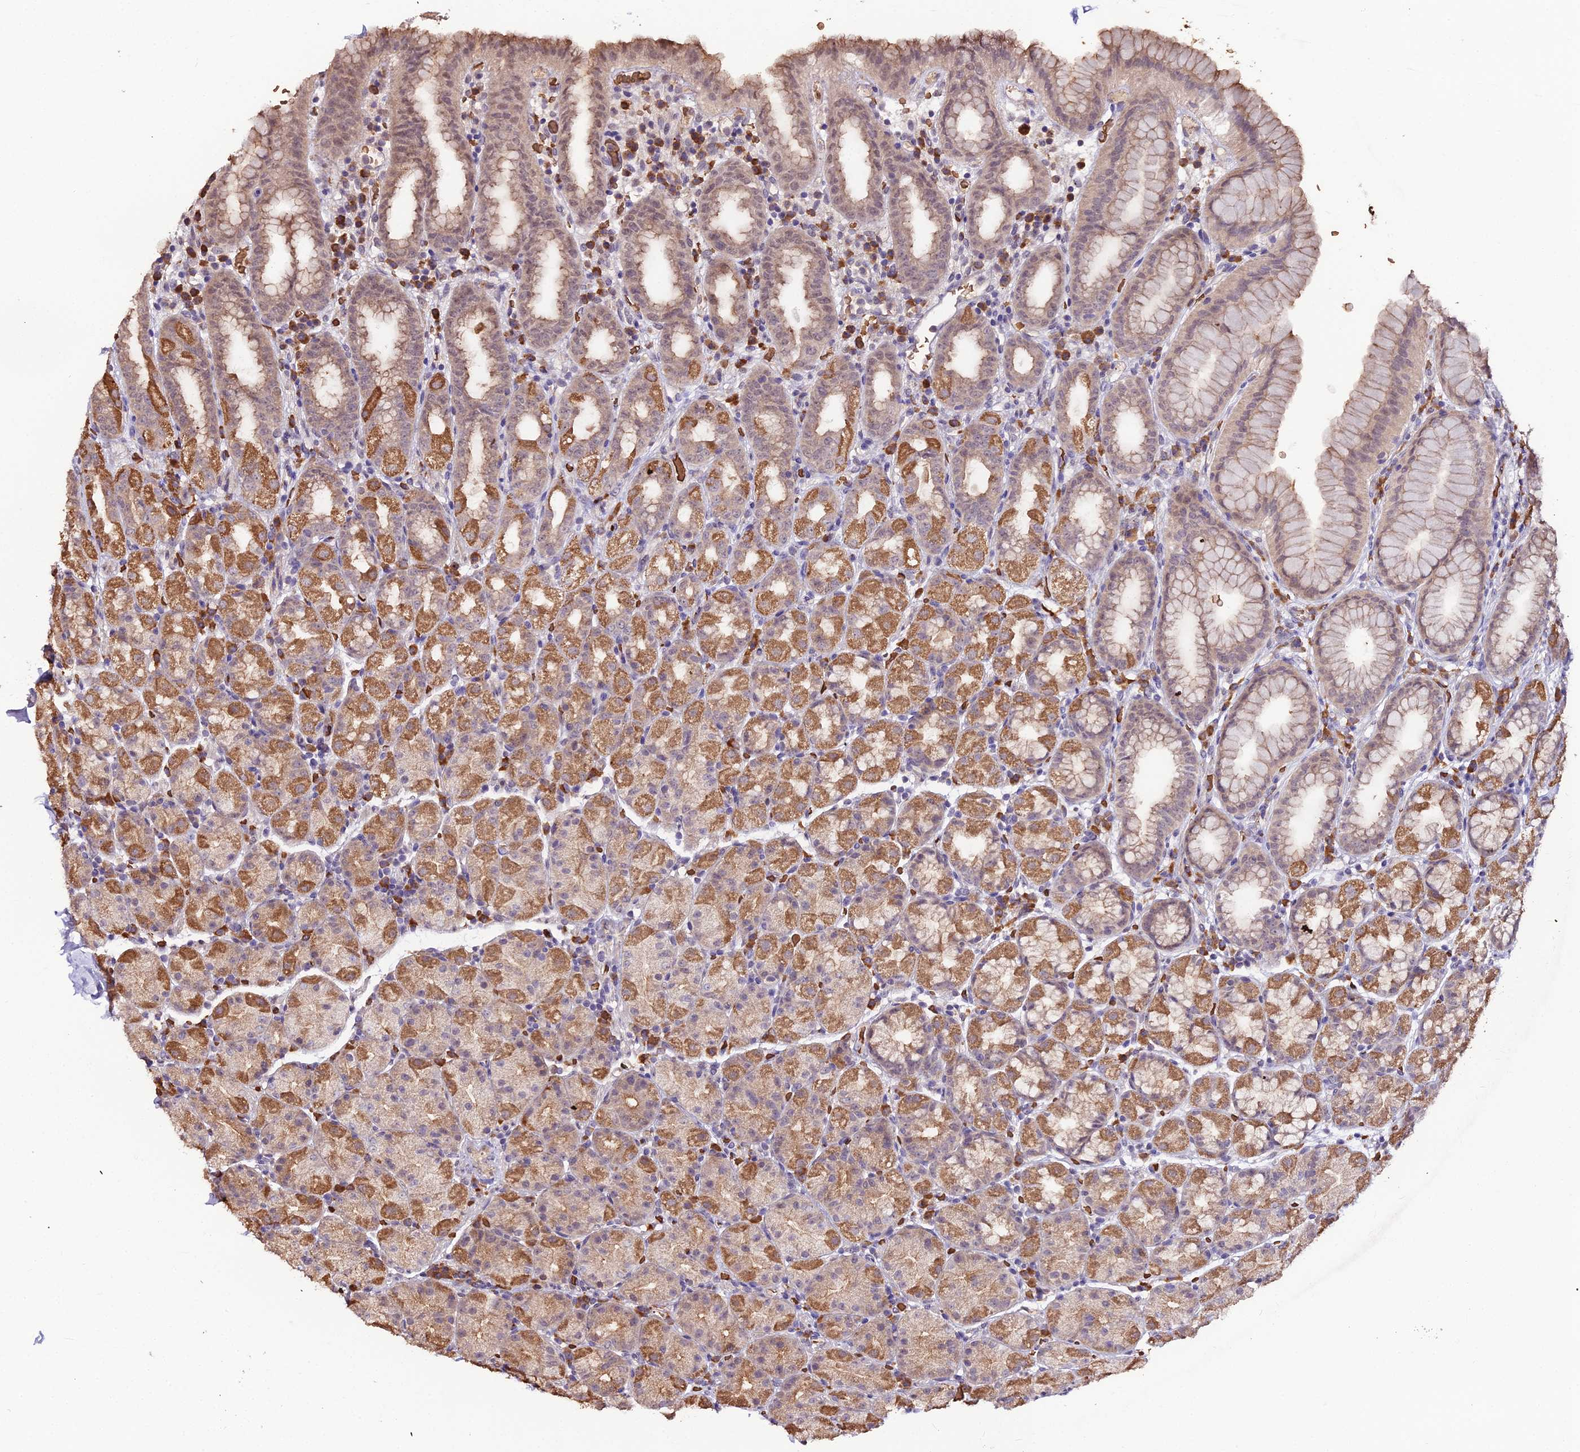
{"staining": {"intensity": "moderate", "quantity": ">75%", "location": "cytoplasmic/membranous"}, "tissue": "stomach", "cell_type": "Glandular cells", "image_type": "normal", "snomed": [{"axis": "morphology", "description": "Normal tissue, NOS"}, {"axis": "topography", "description": "Stomach, upper"}, {"axis": "topography", "description": "Stomach, lower"}, {"axis": "topography", "description": "Small intestine"}], "caption": "This is a micrograph of IHC staining of benign stomach, which shows moderate staining in the cytoplasmic/membranous of glandular cells.", "gene": "ZDBF2", "patient": {"sex": "male", "age": 68}}